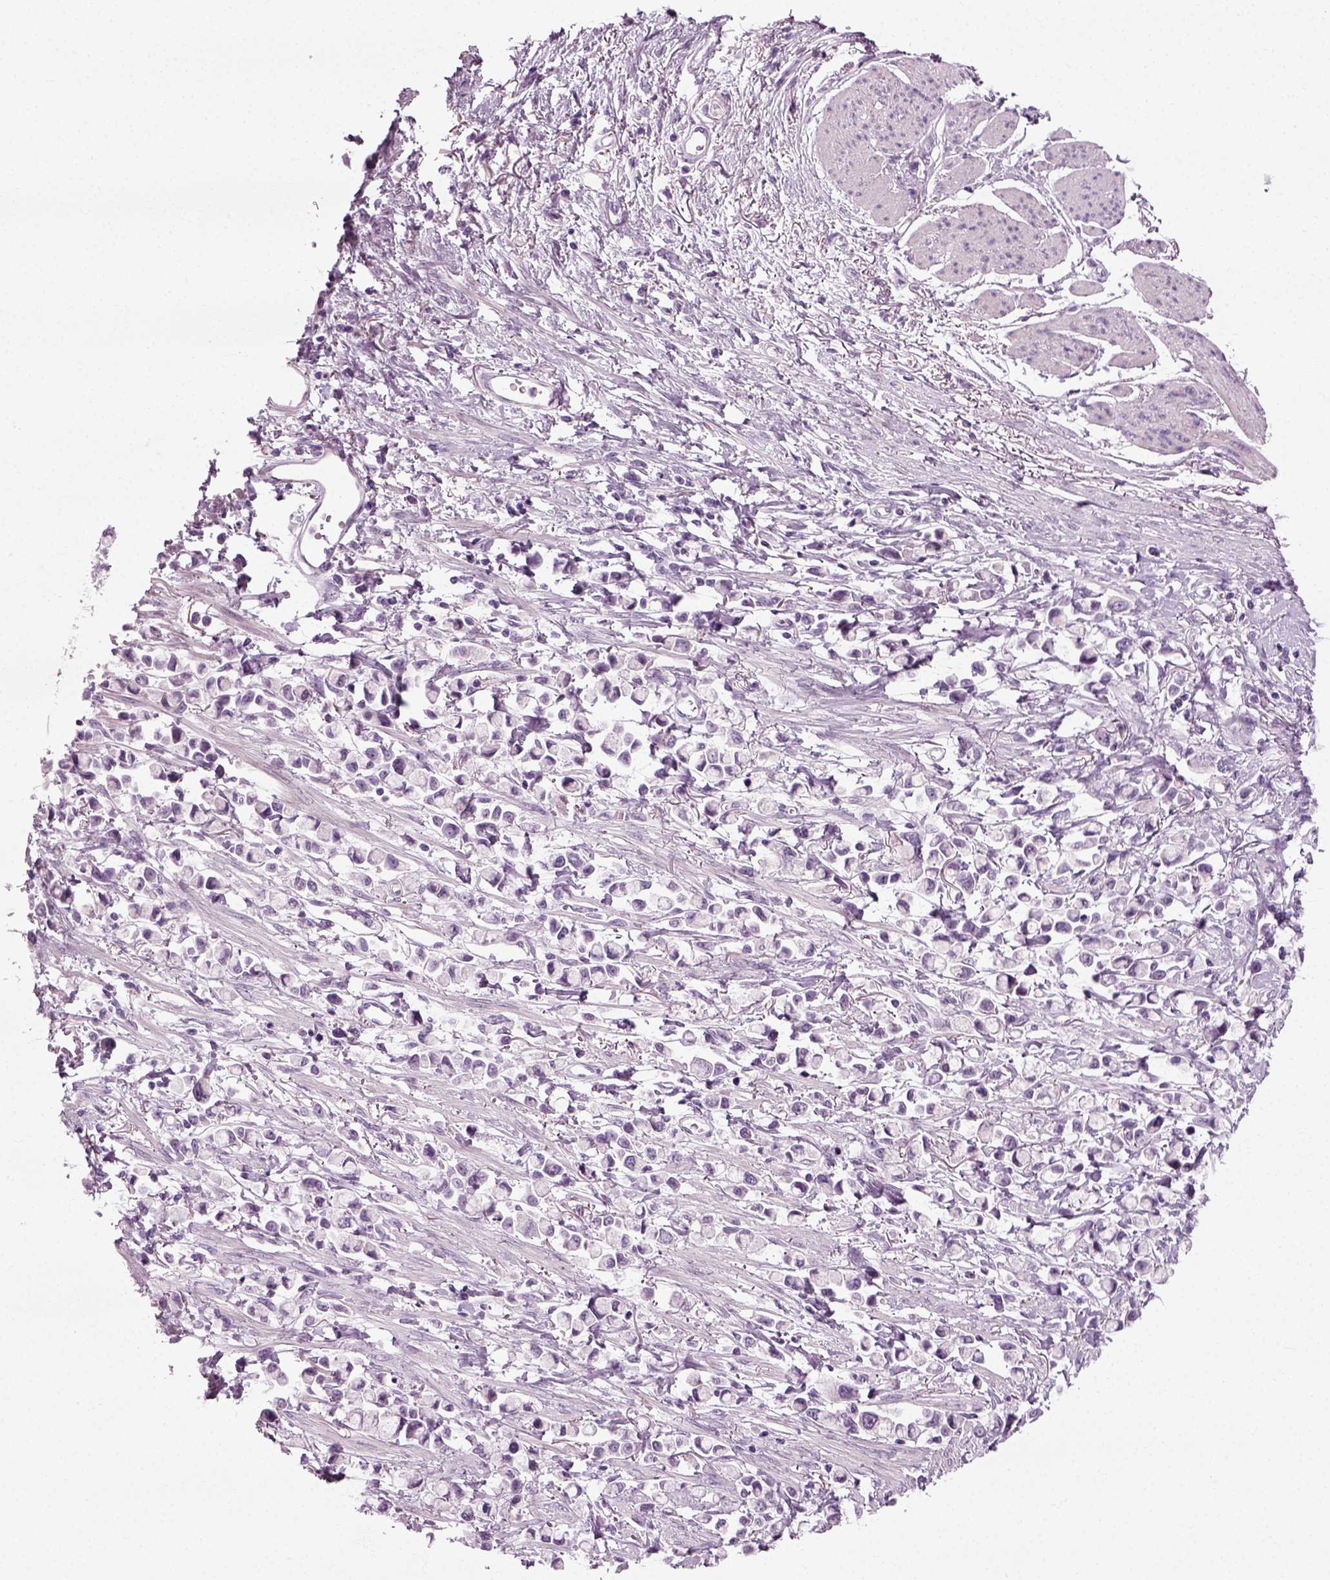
{"staining": {"intensity": "negative", "quantity": "none", "location": "none"}, "tissue": "stomach cancer", "cell_type": "Tumor cells", "image_type": "cancer", "snomed": [{"axis": "morphology", "description": "Adenocarcinoma, NOS"}, {"axis": "topography", "description": "Stomach"}], "caption": "The immunohistochemistry histopathology image has no significant expression in tumor cells of stomach adenocarcinoma tissue.", "gene": "SCG5", "patient": {"sex": "female", "age": 81}}